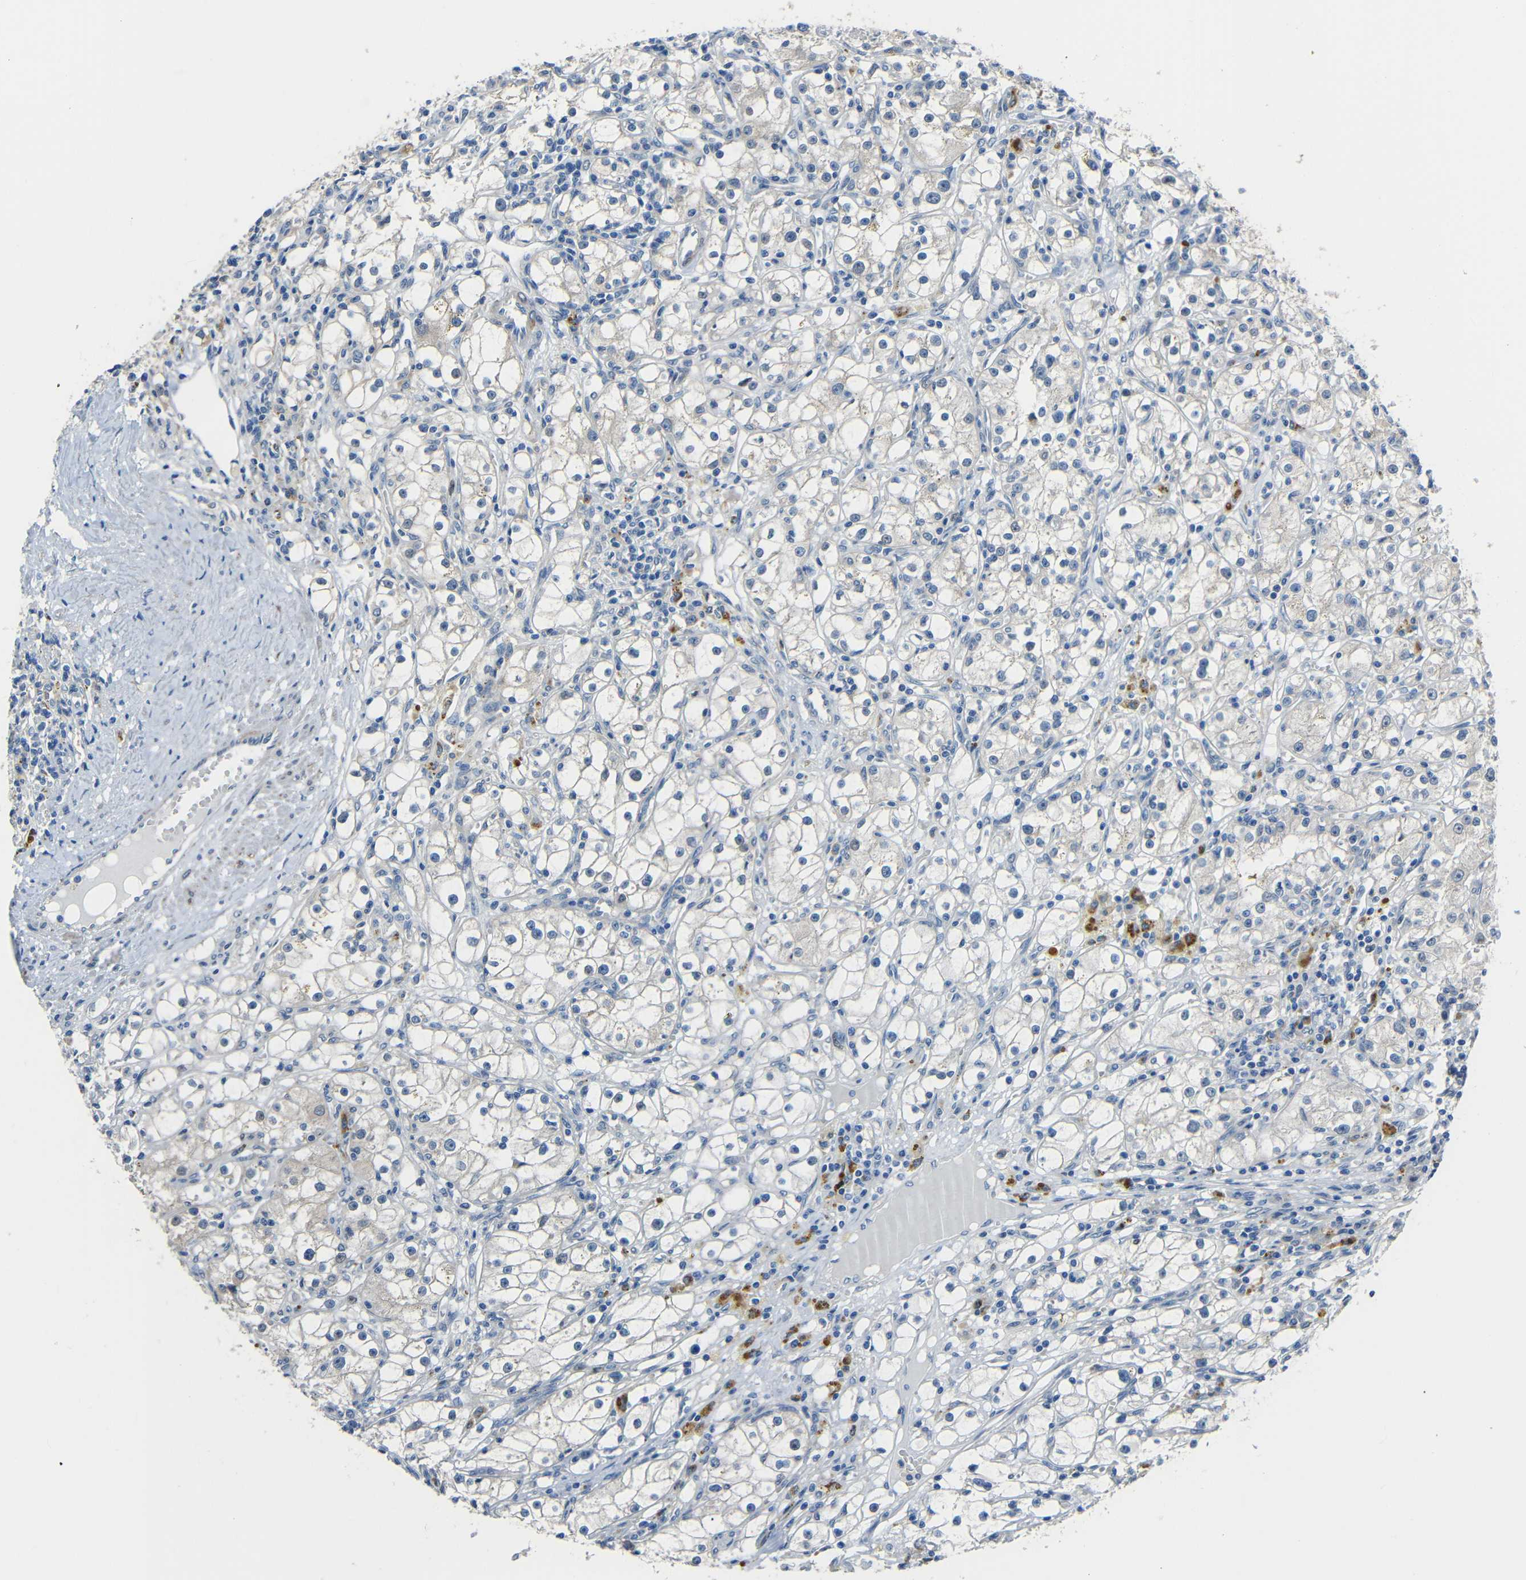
{"staining": {"intensity": "negative", "quantity": "none", "location": "none"}, "tissue": "renal cancer", "cell_type": "Tumor cells", "image_type": "cancer", "snomed": [{"axis": "morphology", "description": "Adenocarcinoma, NOS"}, {"axis": "topography", "description": "Kidney"}], "caption": "Renal cancer stained for a protein using immunohistochemistry (IHC) exhibits no positivity tumor cells.", "gene": "STBD1", "patient": {"sex": "male", "age": 56}}